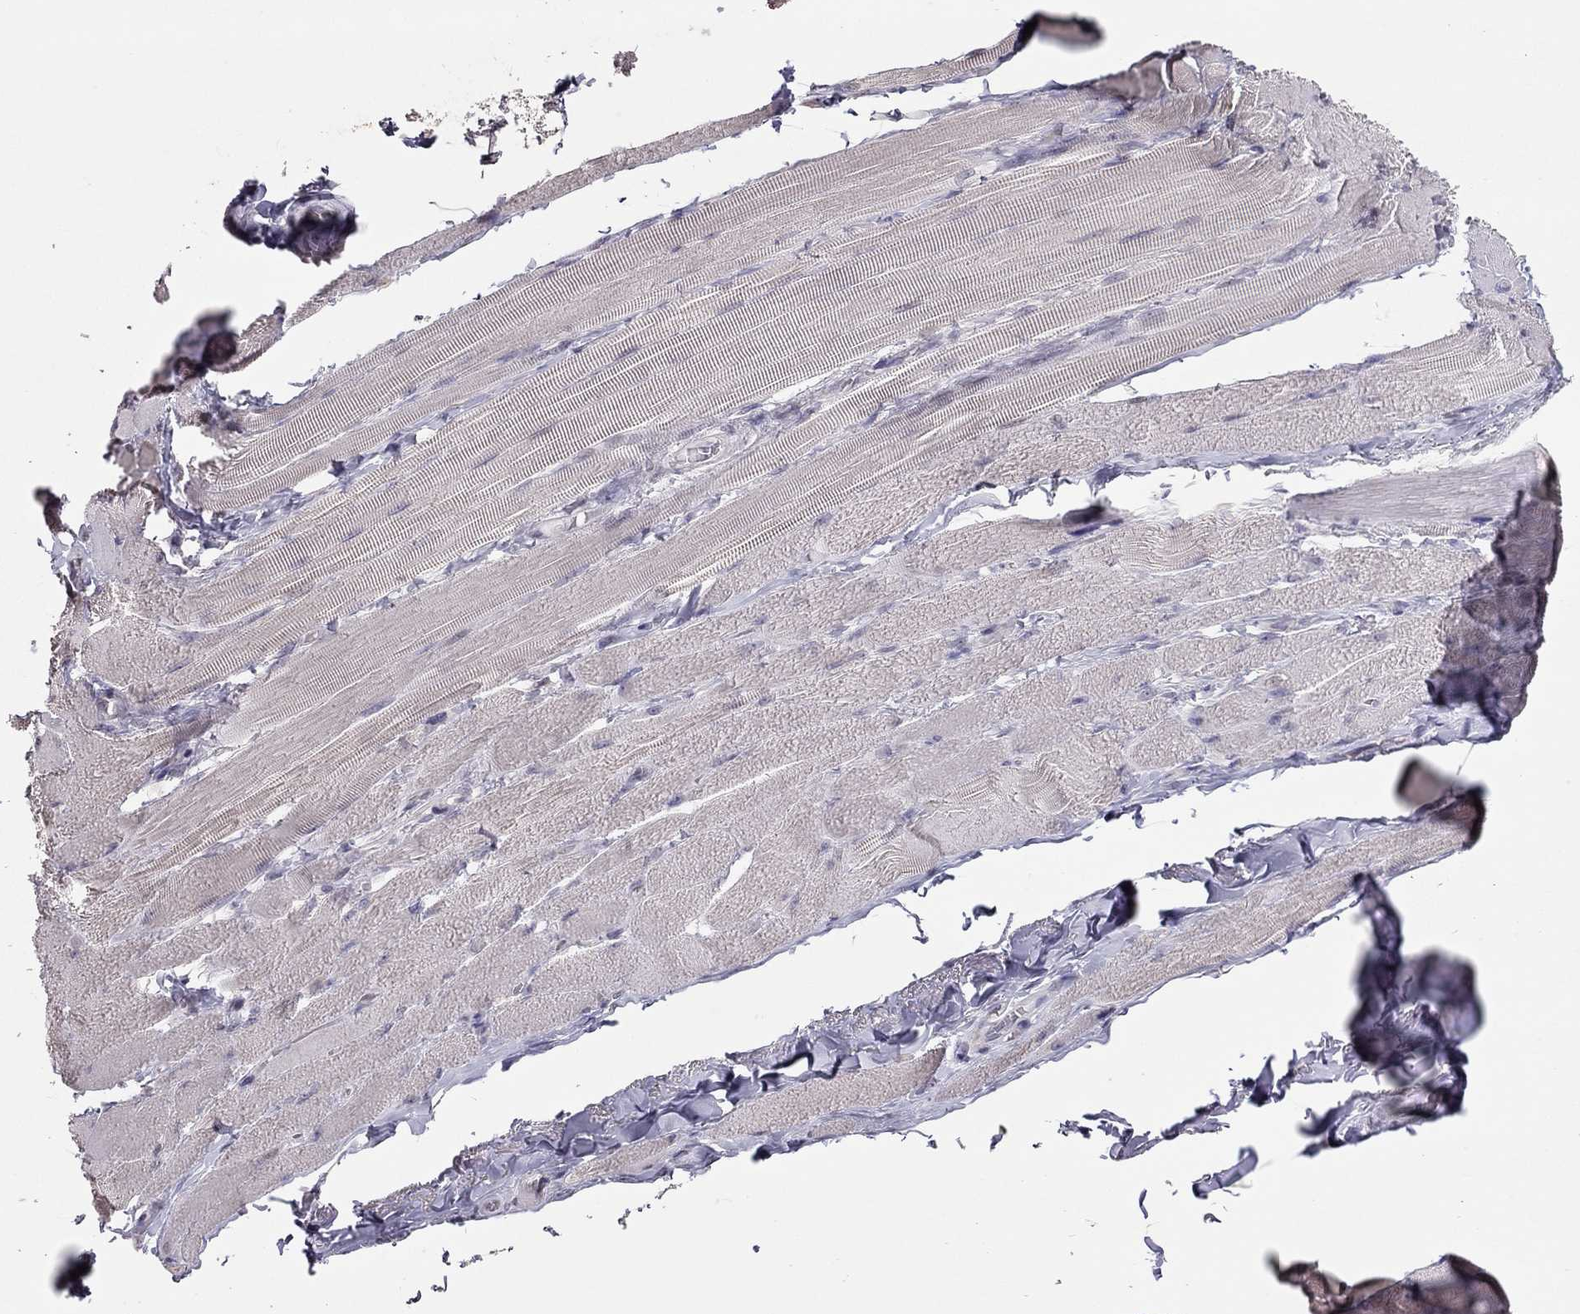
{"staining": {"intensity": "negative", "quantity": "none", "location": "none"}, "tissue": "skeletal muscle", "cell_type": "Myocytes", "image_type": "normal", "snomed": [{"axis": "morphology", "description": "Normal tissue, NOS"}, {"axis": "topography", "description": "Skeletal muscle"}, {"axis": "topography", "description": "Anal"}, {"axis": "topography", "description": "Peripheral nerve tissue"}], "caption": "Myocytes are negative for protein expression in unremarkable human skeletal muscle. The staining was performed using DAB (3,3'-diaminobenzidine) to visualize the protein expression in brown, while the nuclei were stained in blue with hematoxylin (Magnification: 20x).", "gene": "TSHB", "patient": {"sex": "male", "age": 53}}